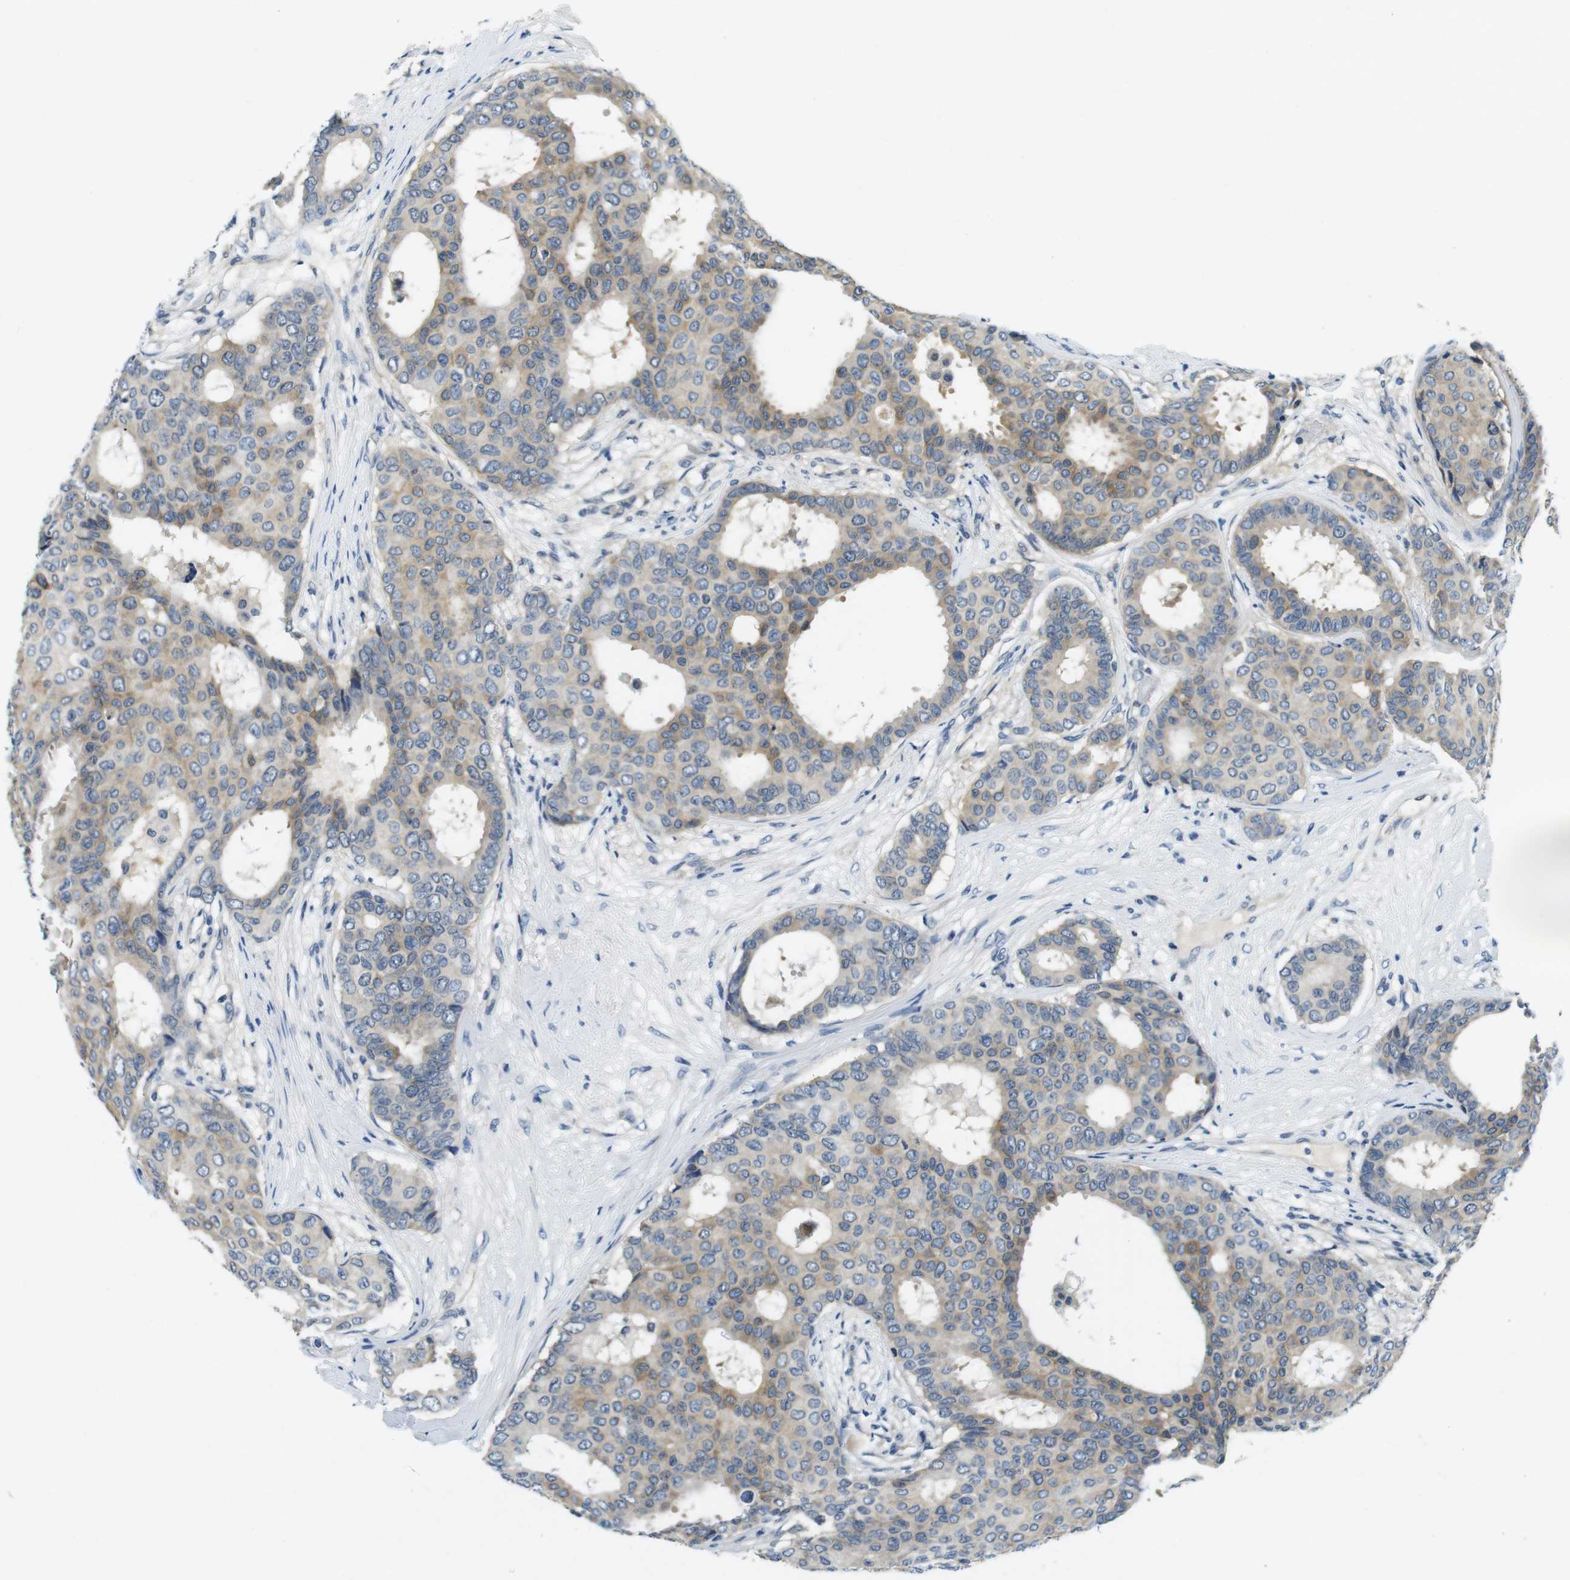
{"staining": {"intensity": "weak", "quantity": ">75%", "location": "cytoplasmic/membranous"}, "tissue": "breast cancer", "cell_type": "Tumor cells", "image_type": "cancer", "snomed": [{"axis": "morphology", "description": "Duct carcinoma"}, {"axis": "topography", "description": "Breast"}], "caption": "High-power microscopy captured an immunohistochemistry (IHC) photomicrograph of breast cancer (infiltrating ductal carcinoma), revealing weak cytoplasmic/membranous expression in about >75% of tumor cells.", "gene": "DTNA", "patient": {"sex": "female", "age": 75}}